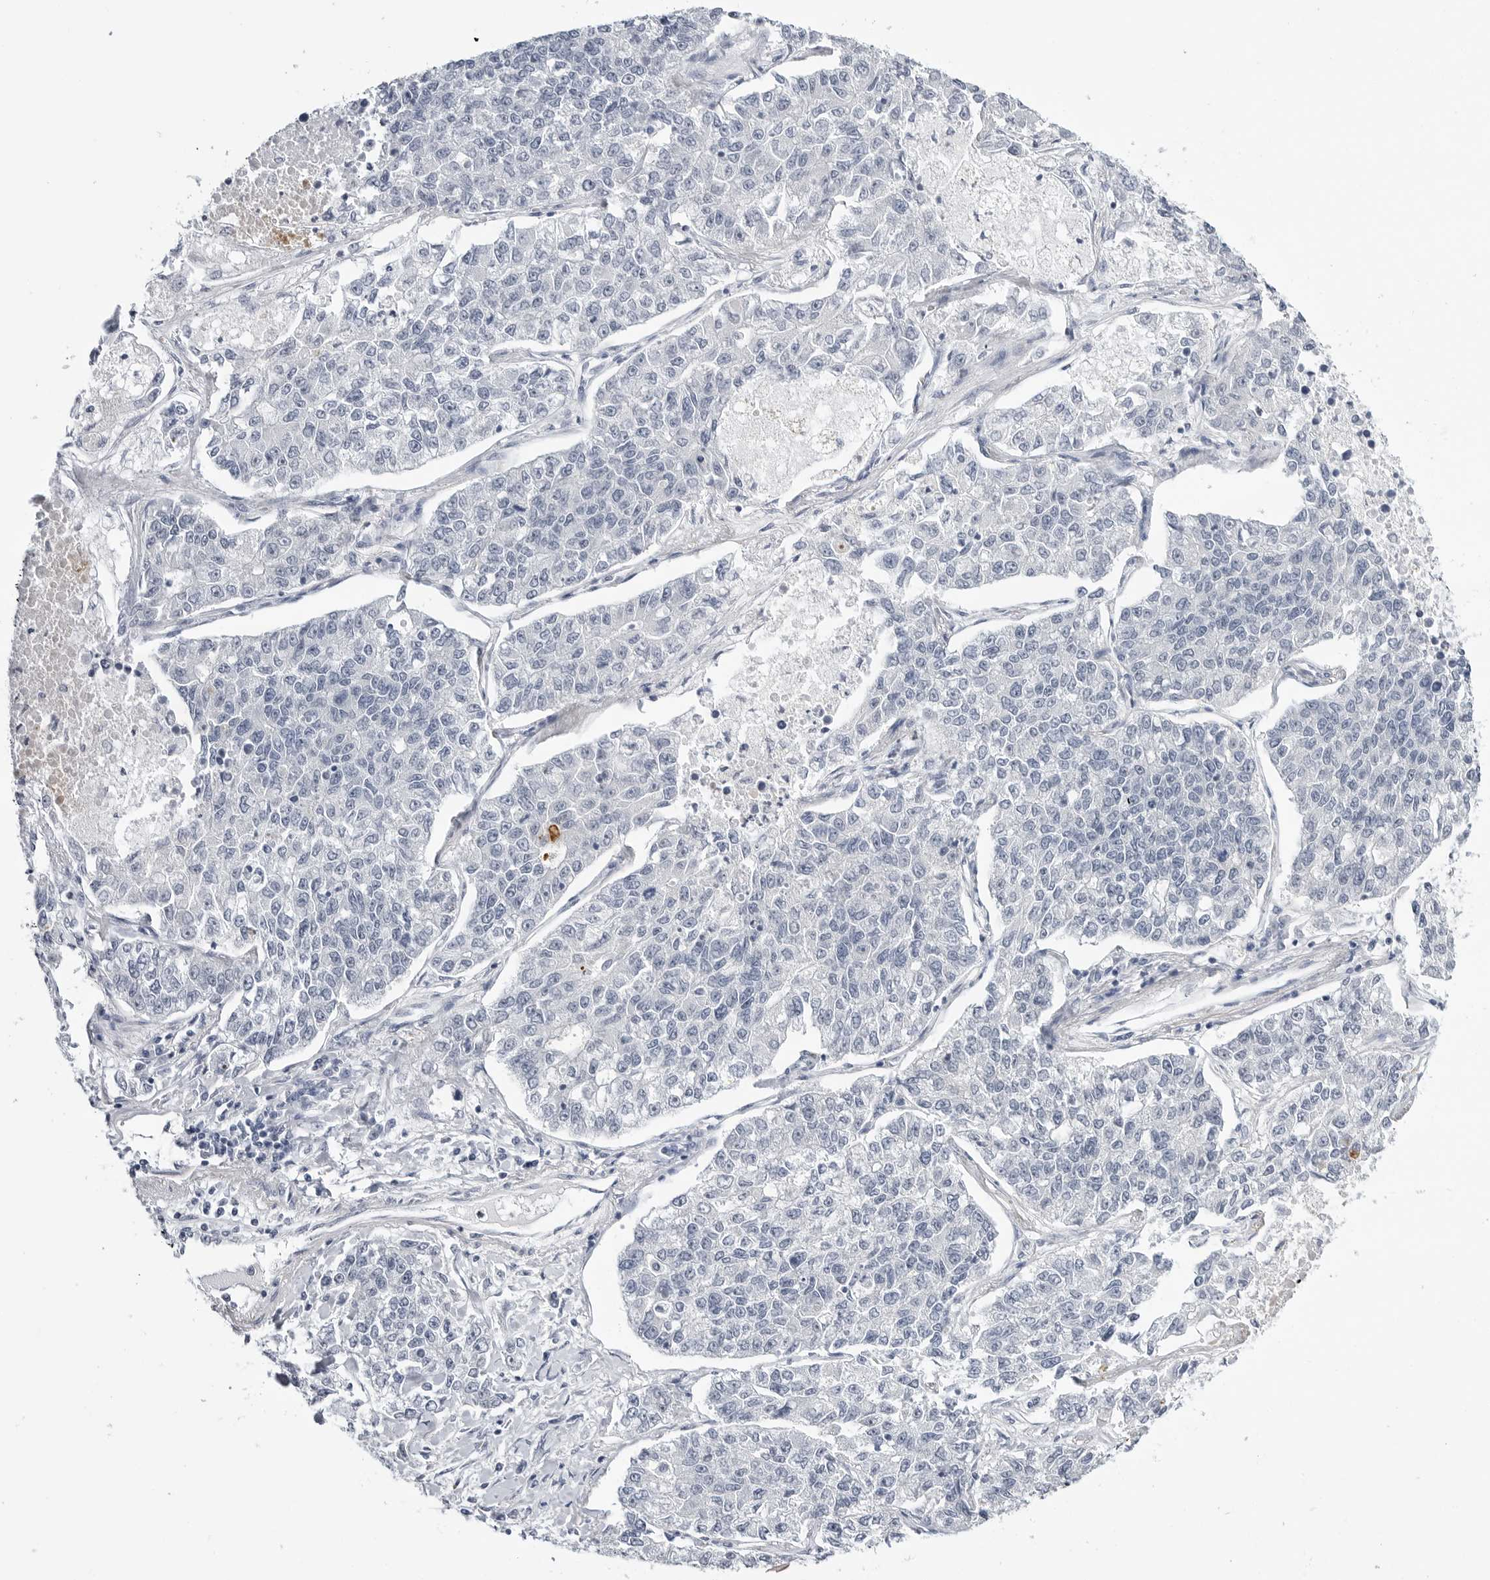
{"staining": {"intensity": "negative", "quantity": "none", "location": "none"}, "tissue": "lung cancer", "cell_type": "Tumor cells", "image_type": "cancer", "snomed": [{"axis": "morphology", "description": "Adenocarcinoma, NOS"}, {"axis": "topography", "description": "Lung"}], "caption": "There is no significant staining in tumor cells of lung cancer (adenocarcinoma).", "gene": "MAP2K5", "patient": {"sex": "male", "age": 49}}